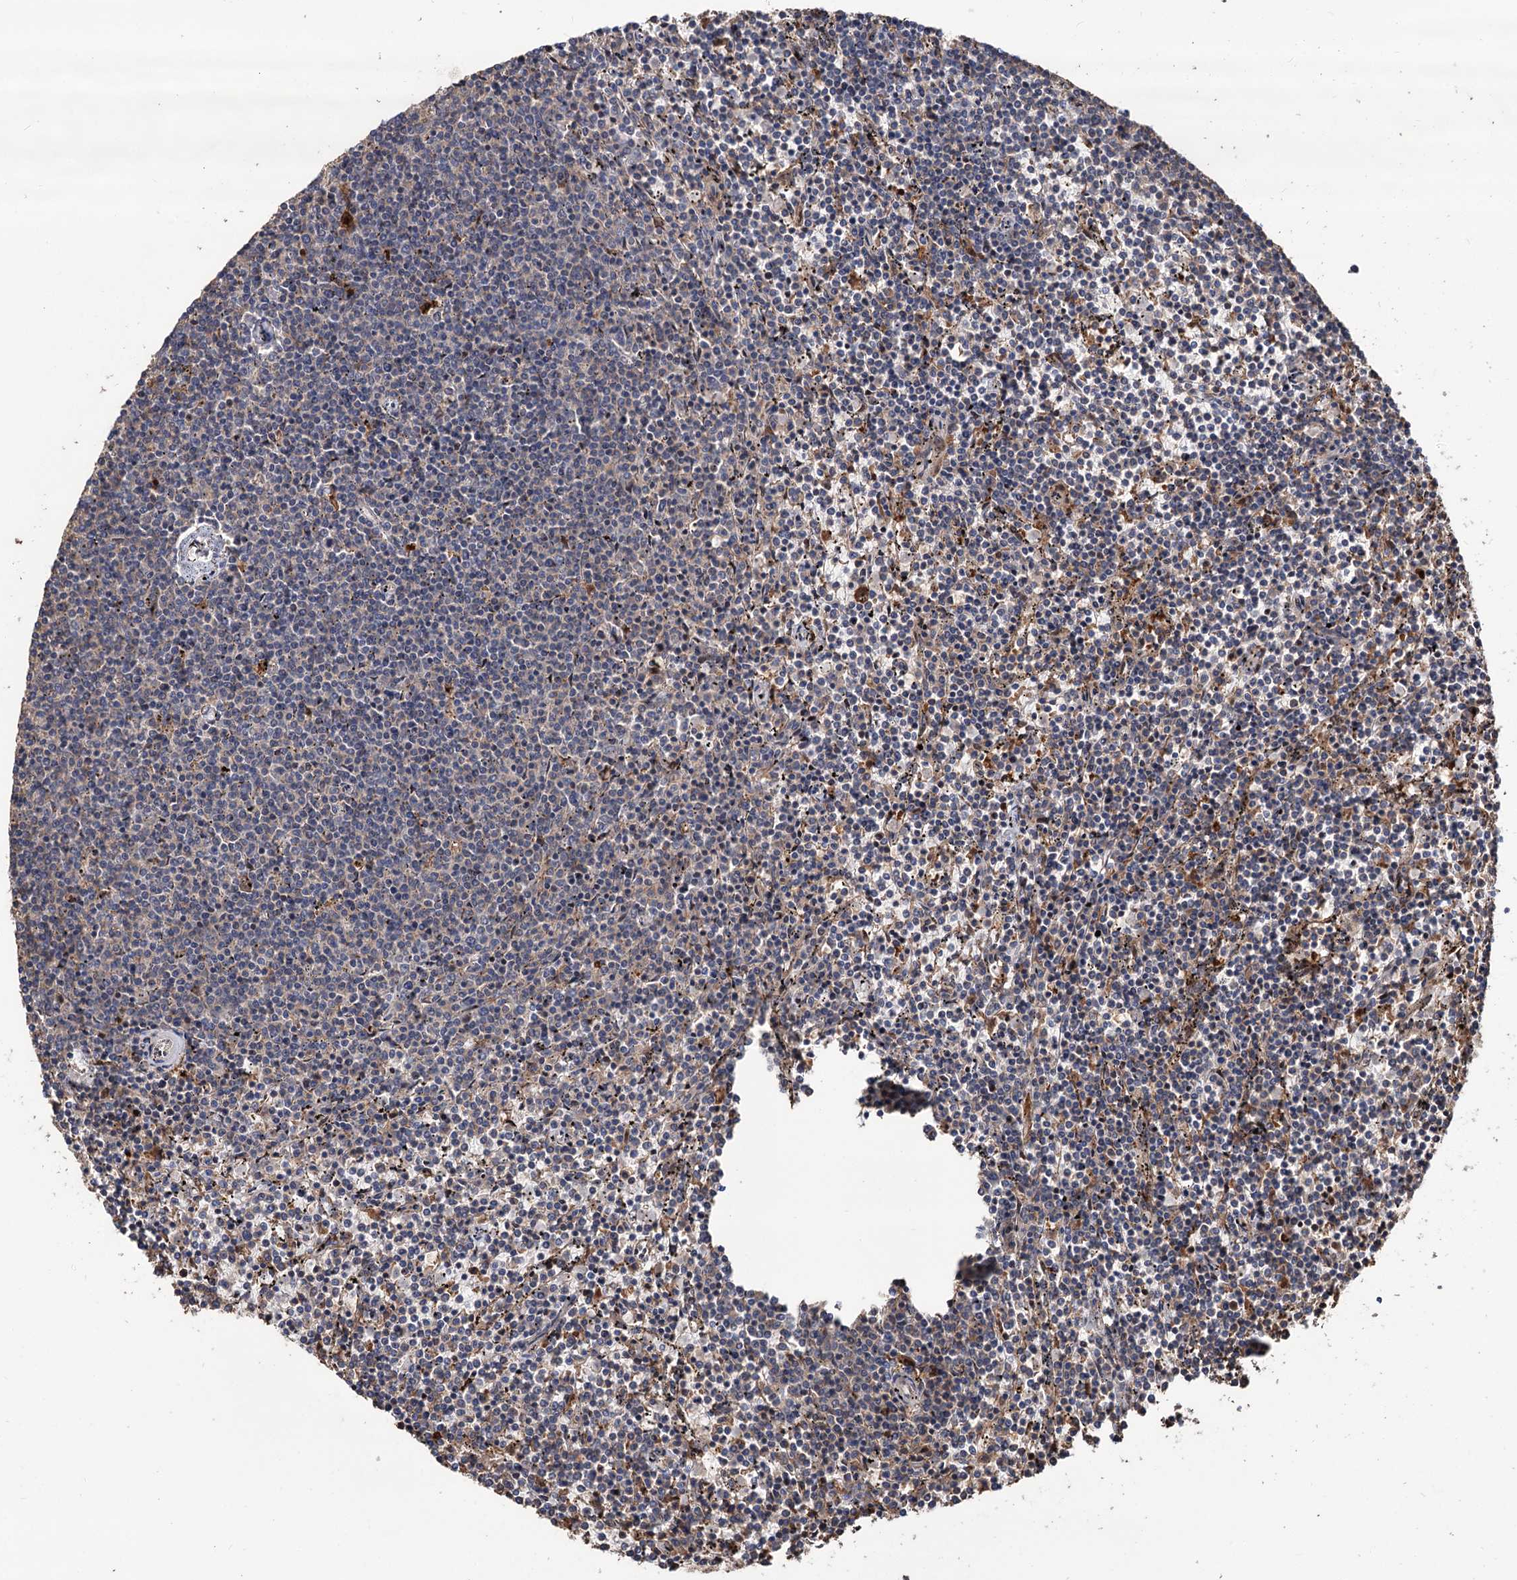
{"staining": {"intensity": "negative", "quantity": "none", "location": "none"}, "tissue": "lymphoma", "cell_type": "Tumor cells", "image_type": "cancer", "snomed": [{"axis": "morphology", "description": "Malignant lymphoma, non-Hodgkin's type, Low grade"}, {"axis": "topography", "description": "Spleen"}], "caption": "IHC of lymphoma displays no positivity in tumor cells.", "gene": "GRIP1", "patient": {"sex": "female", "age": 50}}